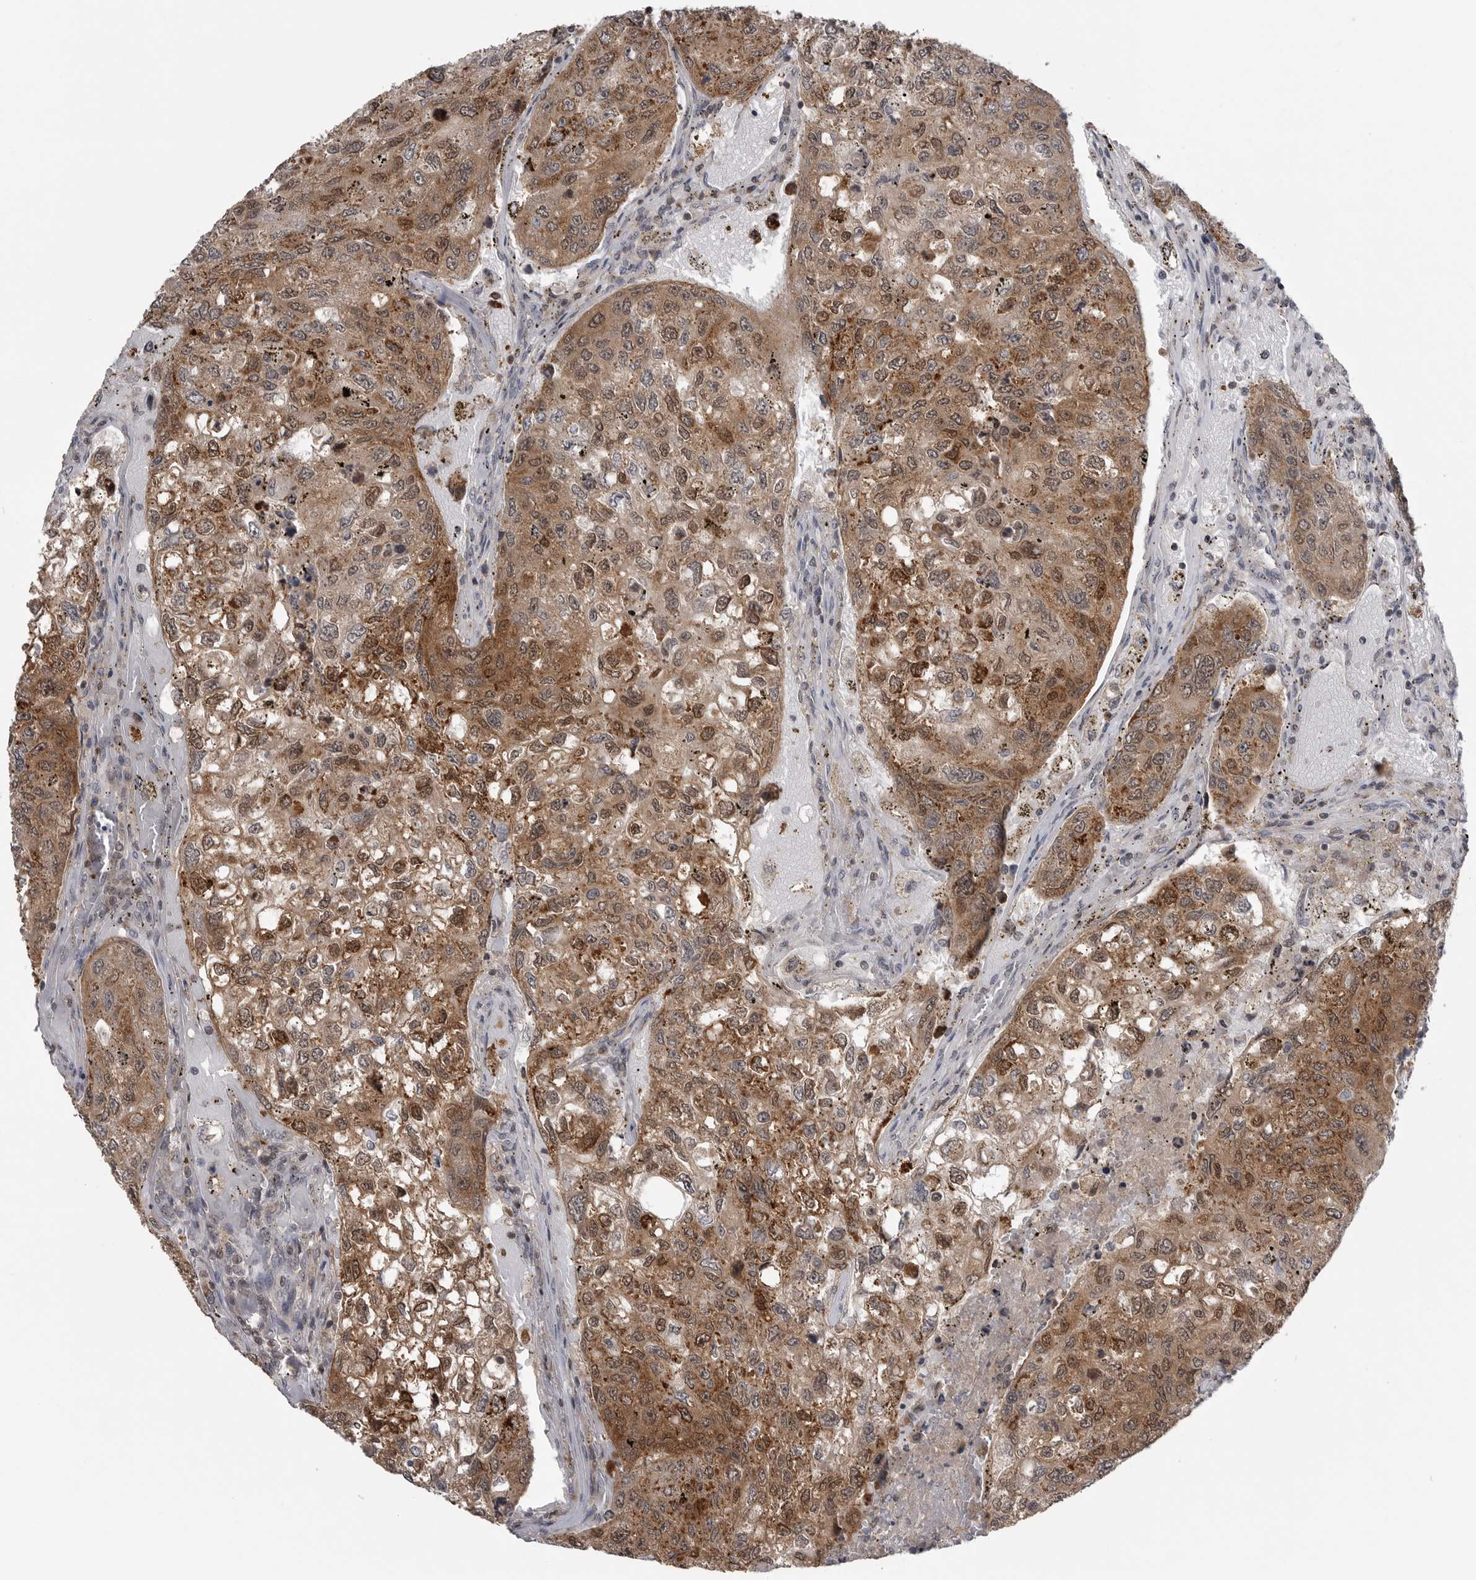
{"staining": {"intensity": "moderate", "quantity": ">75%", "location": "cytoplasmic/membranous,nuclear"}, "tissue": "urothelial cancer", "cell_type": "Tumor cells", "image_type": "cancer", "snomed": [{"axis": "morphology", "description": "Urothelial carcinoma, High grade"}, {"axis": "topography", "description": "Lymph node"}, {"axis": "topography", "description": "Urinary bladder"}], "caption": "IHC staining of urothelial cancer, which demonstrates medium levels of moderate cytoplasmic/membranous and nuclear positivity in approximately >75% of tumor cells indicating moderate cytoplasmic/membranous and nuclear protein expression. The staining was performed using DAB (brown) for protein detection and nuclei were counterstained in hematoxylin (blue).", "gene": "MAPK13", "patient": {"sex": "male", "age": 51}}